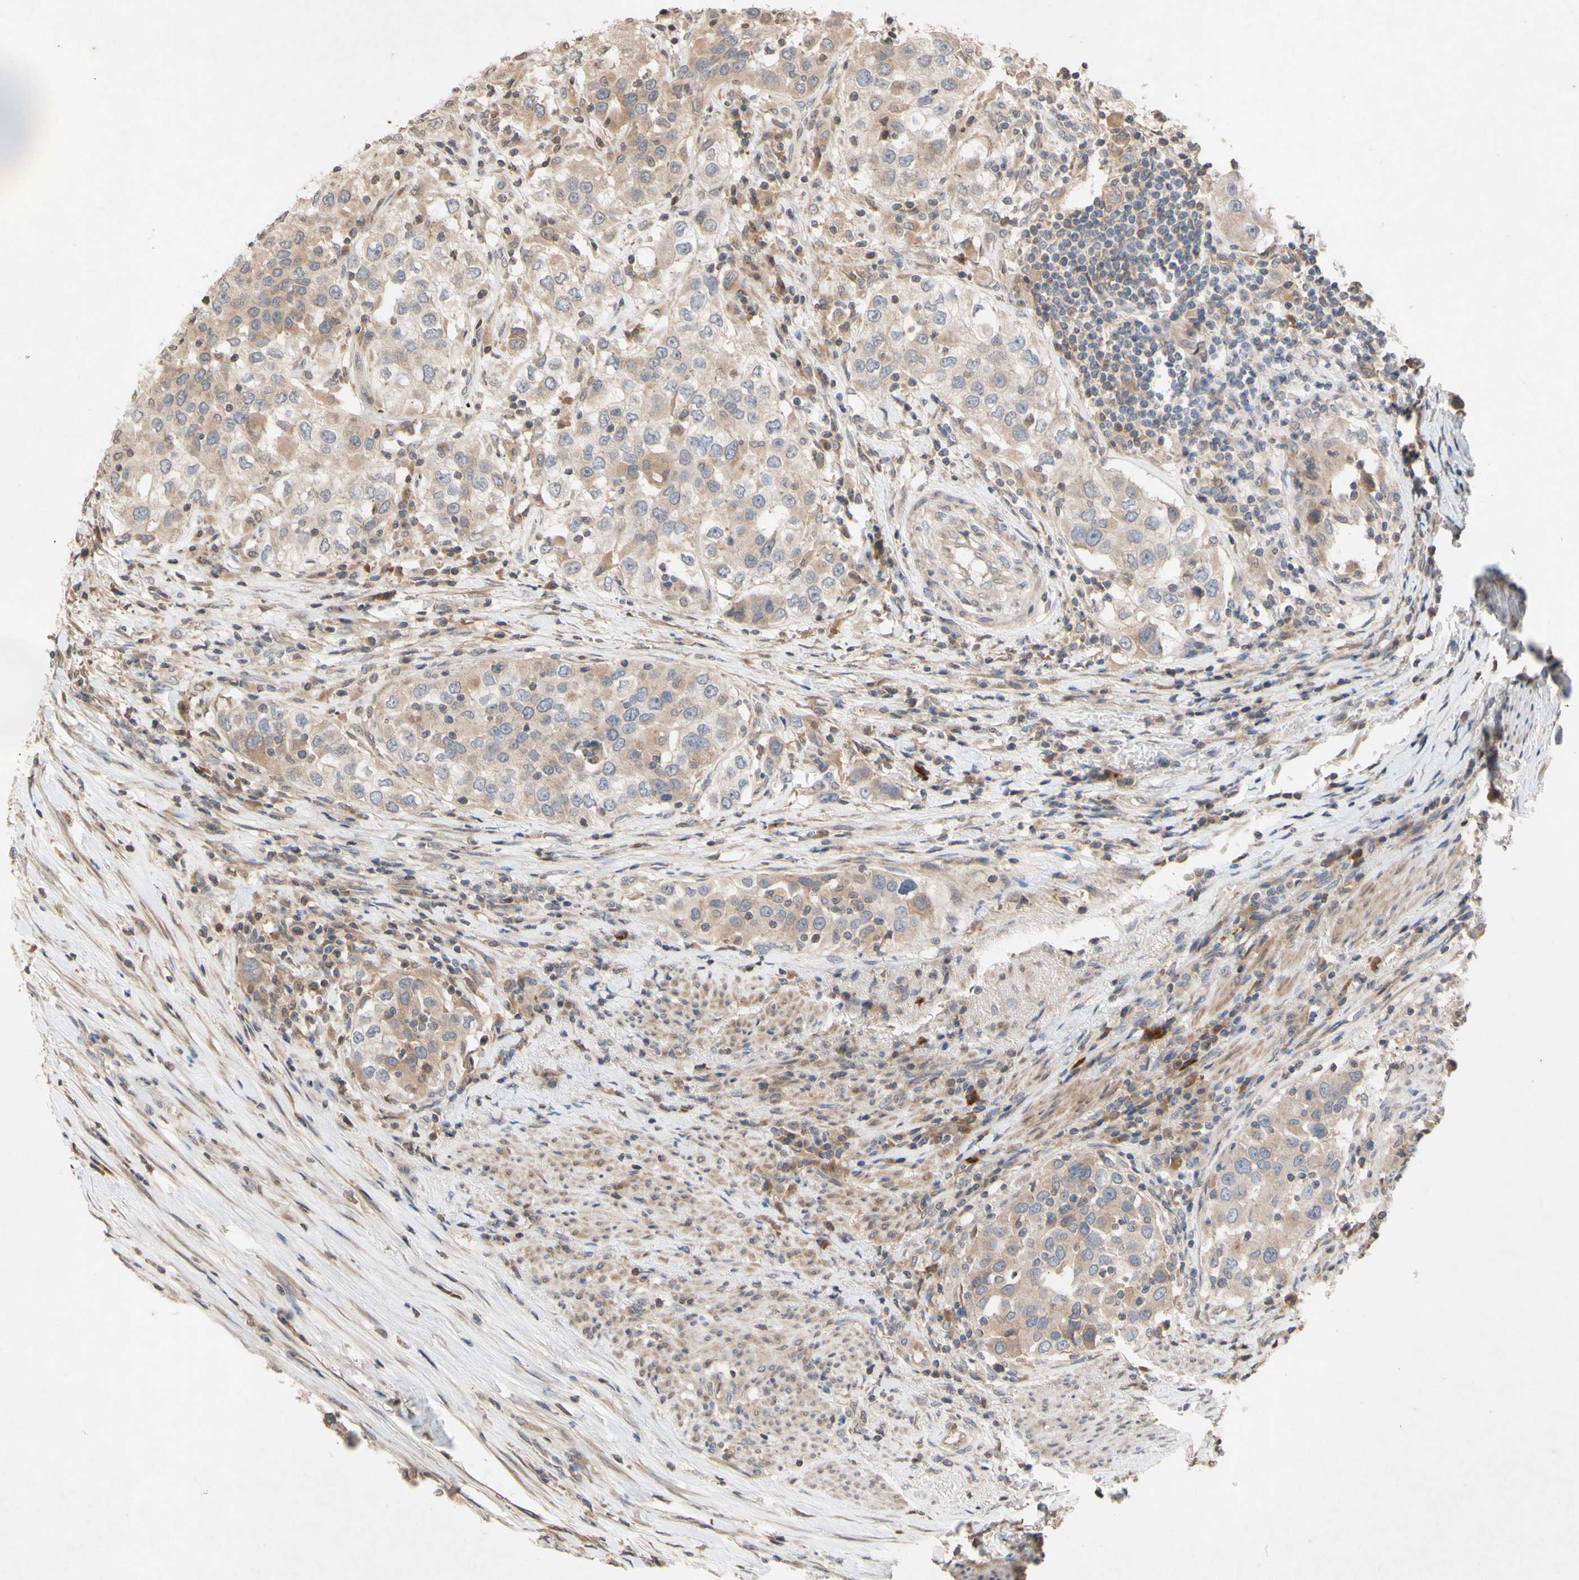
{"staining": {"intensity": "weak", "quantity": ">75%", "location": "cytoplasmic/membranous"}, "tissue": "urothelial cancer", "cell_type": "Tumor cells", "image_type": "cancer", "snomed": [{"axis": "morphology", "description": "Urothelial carcinoma, High grade"}, {"axis": "topography", "description": "Urinary bladder"}], "caption": "Immunohistochemical staining of human high-grade urothelial carcinoma shows weak cytoplasmic/membranous protein expression in approximately >75% of tumor cells.", "gene": "NECTIN3", "patient": {"sex": "female", "age": 80}}